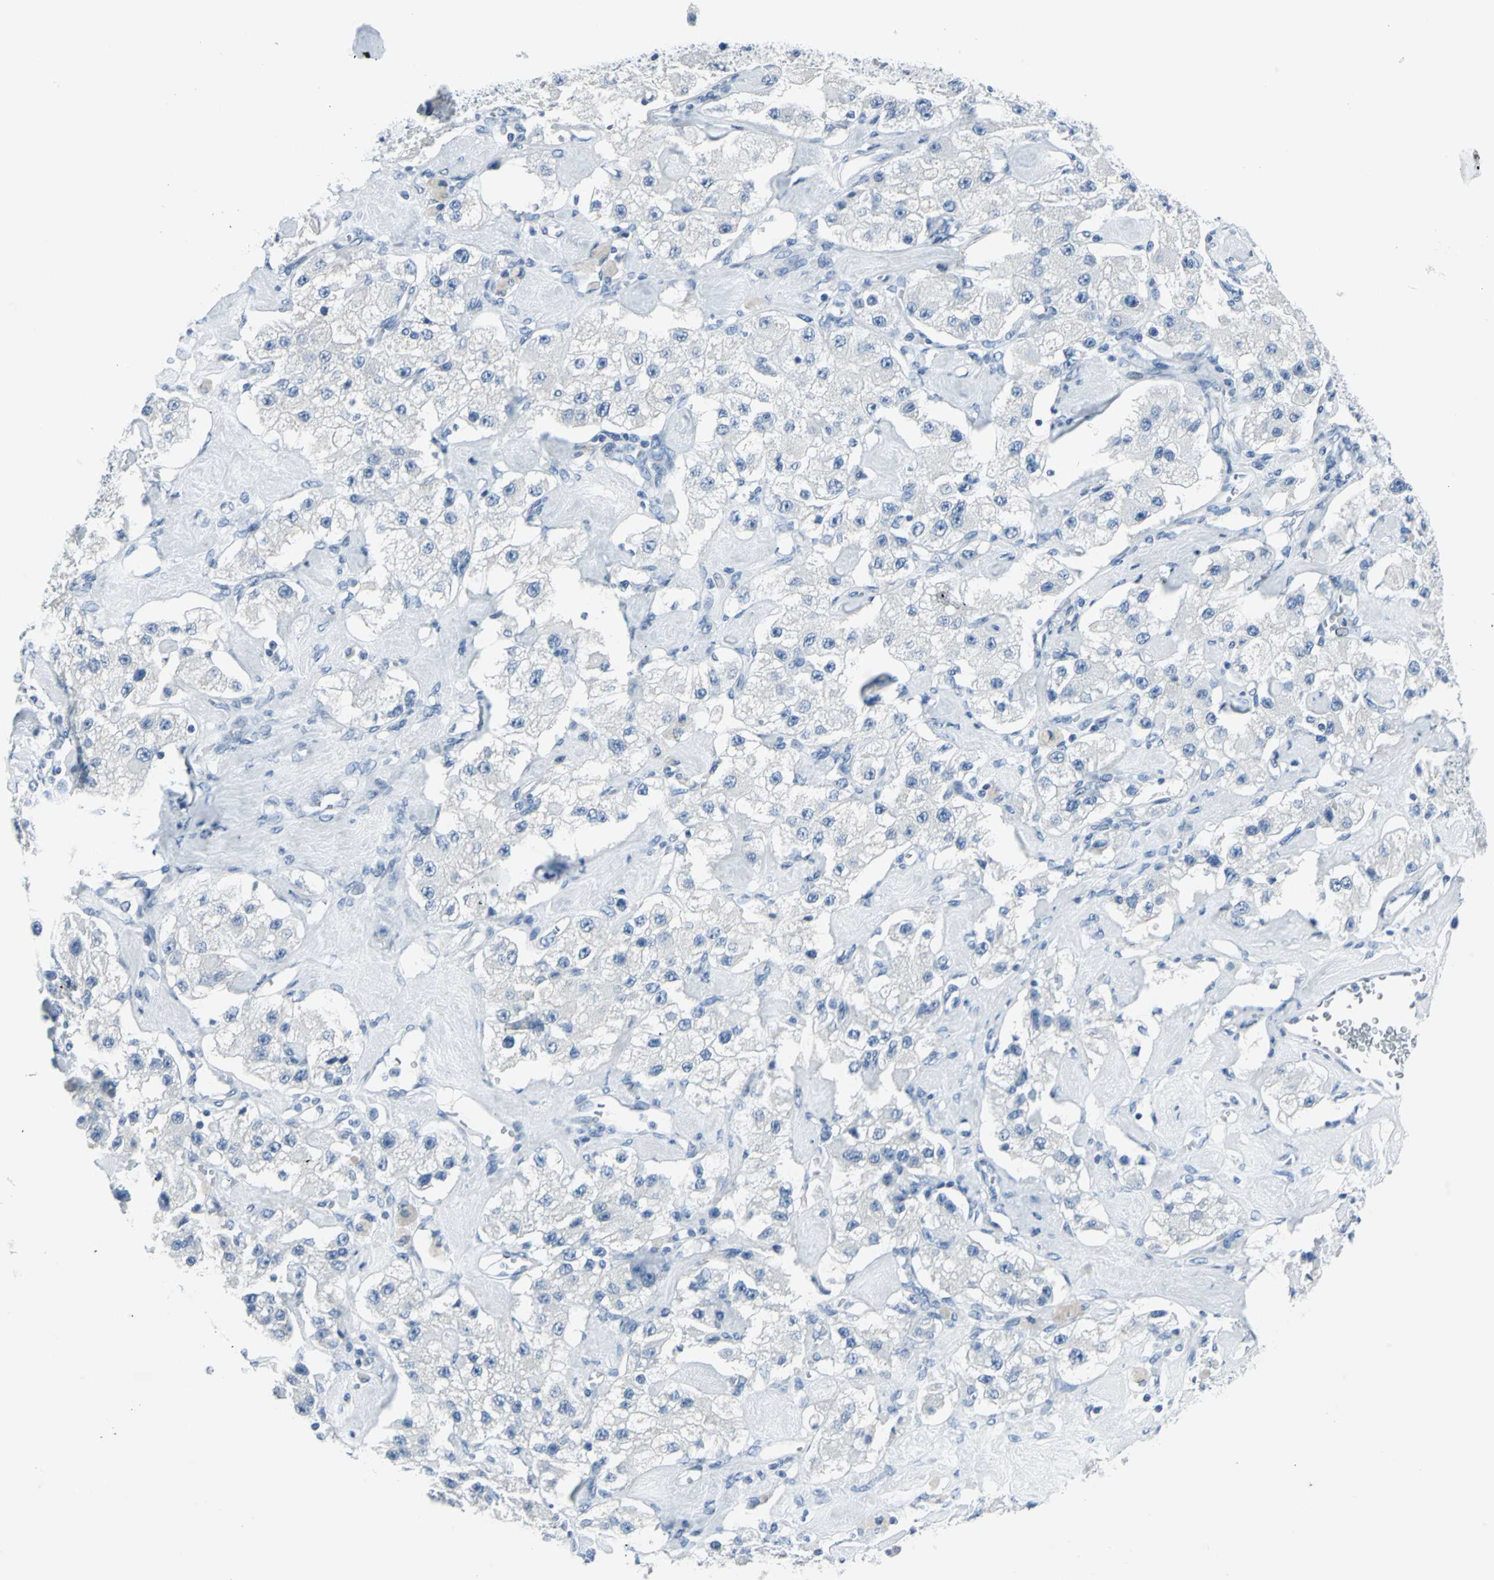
{"staining": {"intensity": "negative", "quantity": "none", "location": "none"}, "tissue": "carcinoid", "cell_type": "Tumor cells", "image_type": "cancer", "snomed": [{"axis": "morphology", "description": "Carcinoid, malignant, NOS"}, {"axis": "topography", "description": "Pancreas"}], "caption": "Immunohistochemistry of human carcinoid reveals no staining in tumor cells.", "gene": "DNAI2", "patient": {"sex": "male", "age": 41}}